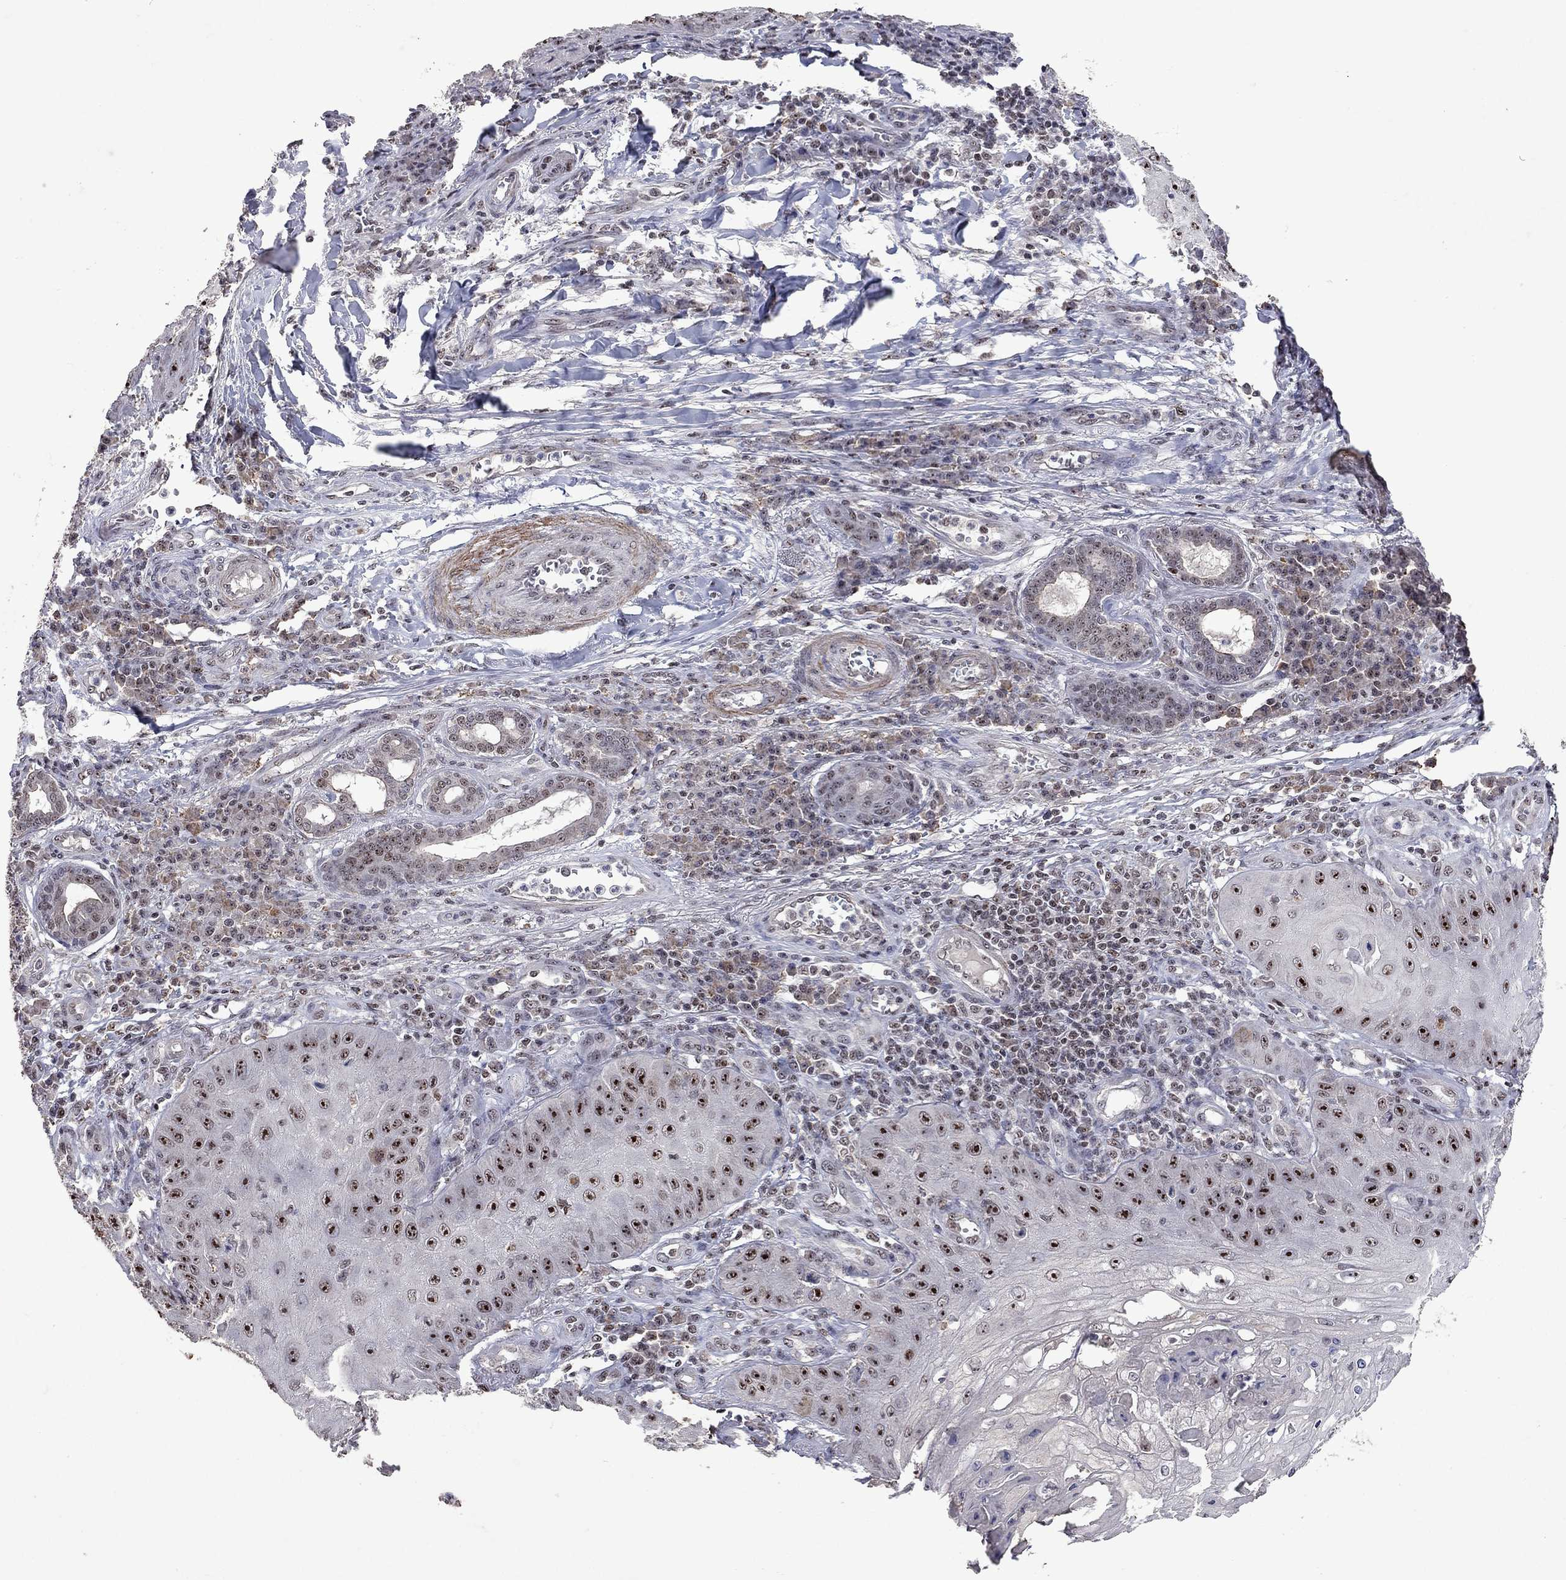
{"staining": {"intensity": "strong", "quantity": "25%-75%", "location": "nuclear"}, "tissue": "skin cancer", "cell_type": "Tumor cells", "image_type": "cancer", "snomed": [{"axis": "morphology", "description": "Squamous cell carcinoma, NOS"}, {"axis": "topography", "description": "Skin"}], "caption": "Protein expression analysis of human skin cancer reveals strong nuclear positivity in approximately 25%-75% of tumor cells.", "gene": "SPOUT1", "patient": {"sex": "male", "age": 70}}